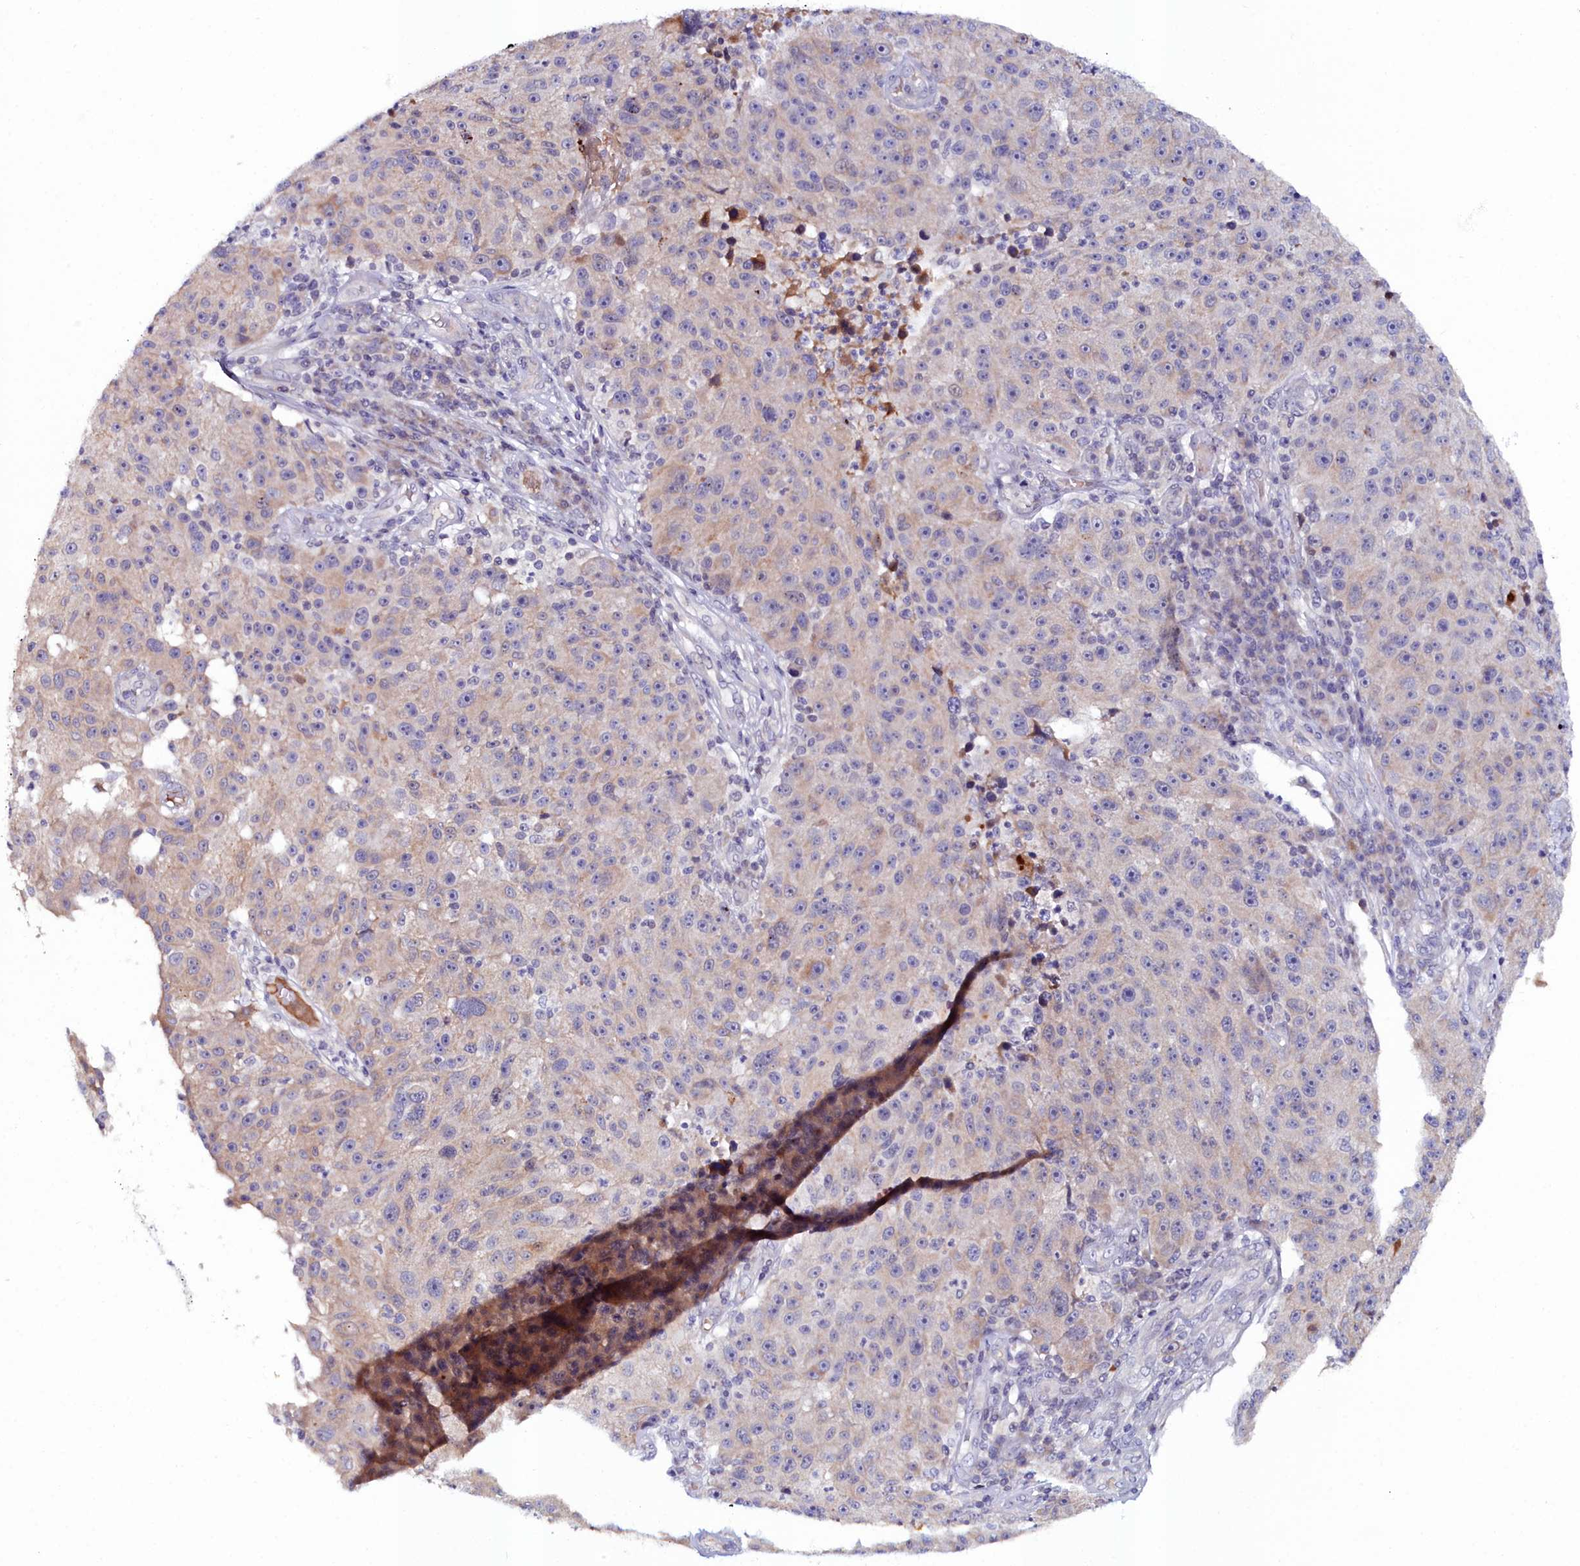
{"staining": {"intensity": "weak", "quantity": "<25%", "location": "cytoplasmic/membranous"}, "tissue": "melanoma", "cell_type": "Tumor cells", "image_type": "cancer", "snomed": [{"axis": "morphology", "description": "Malignant melanoma, NOS"}, {"axis": "topography", "description": "Skin"}], "caption": "Photomicrograph shows no protein positivity in tumor cells of malignant melanoma tissue.", "gene": "KCTD18", "patient": {"sex": "male", "age": 53}}